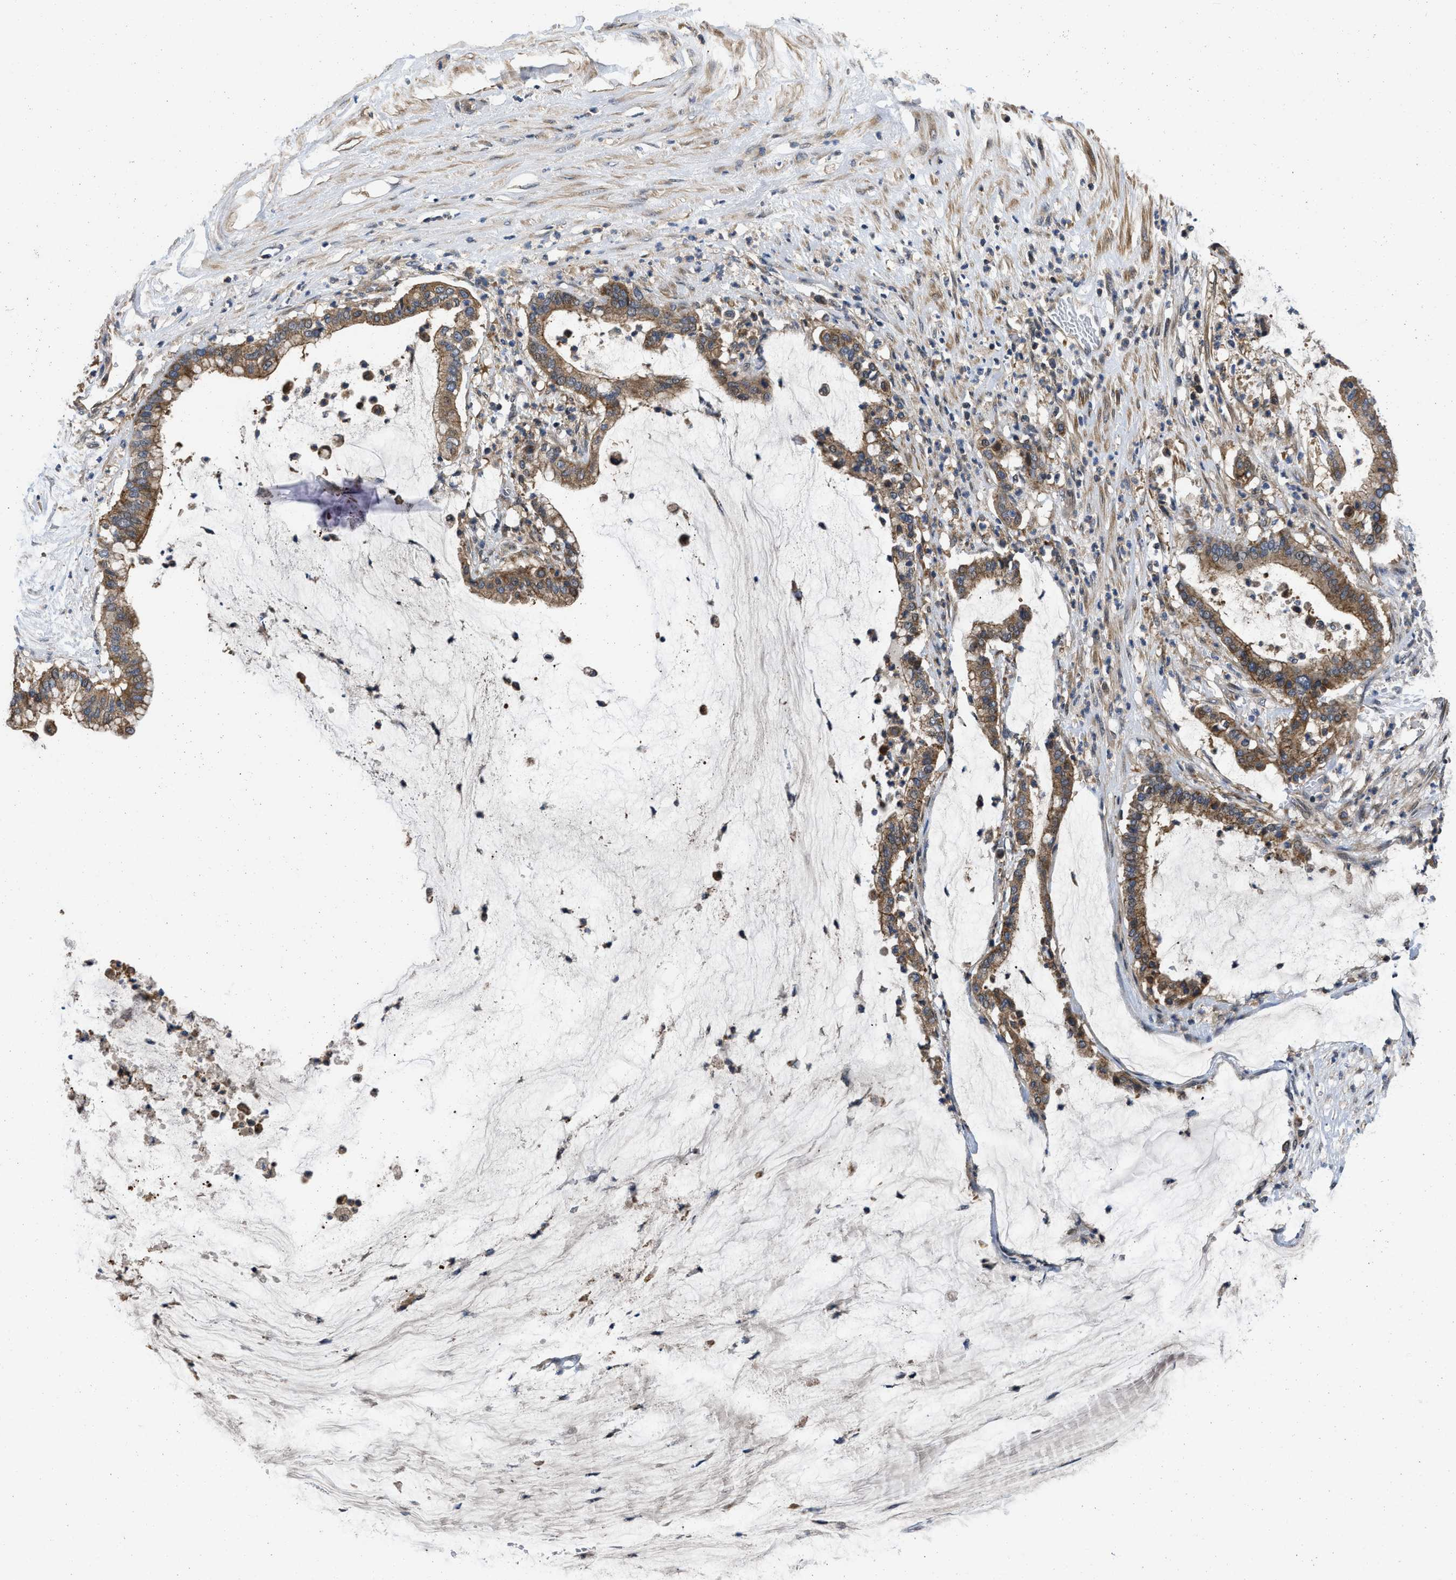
{"staining": {"intensity": "moderate", "quantity": ">75%", "location": "cytoplasmic/membranous"}, "tissue": "pancreatic cancer", "cell_type": "Tumor cells", "image_type": "cancer", "snomed": [{"axis": "morphology", "description": "Adenocarcinoma, NOS"}, {"axis": "topography", "description": "Pancreas"}], "caption": "Protein expression analysis of pancreatic cancer demonstrates moderate cytoplasmic/membranous positivity in about >75% of tumor cells.", "gene": "PRDM14", "patient": {"sex": "male", "age": 41}}